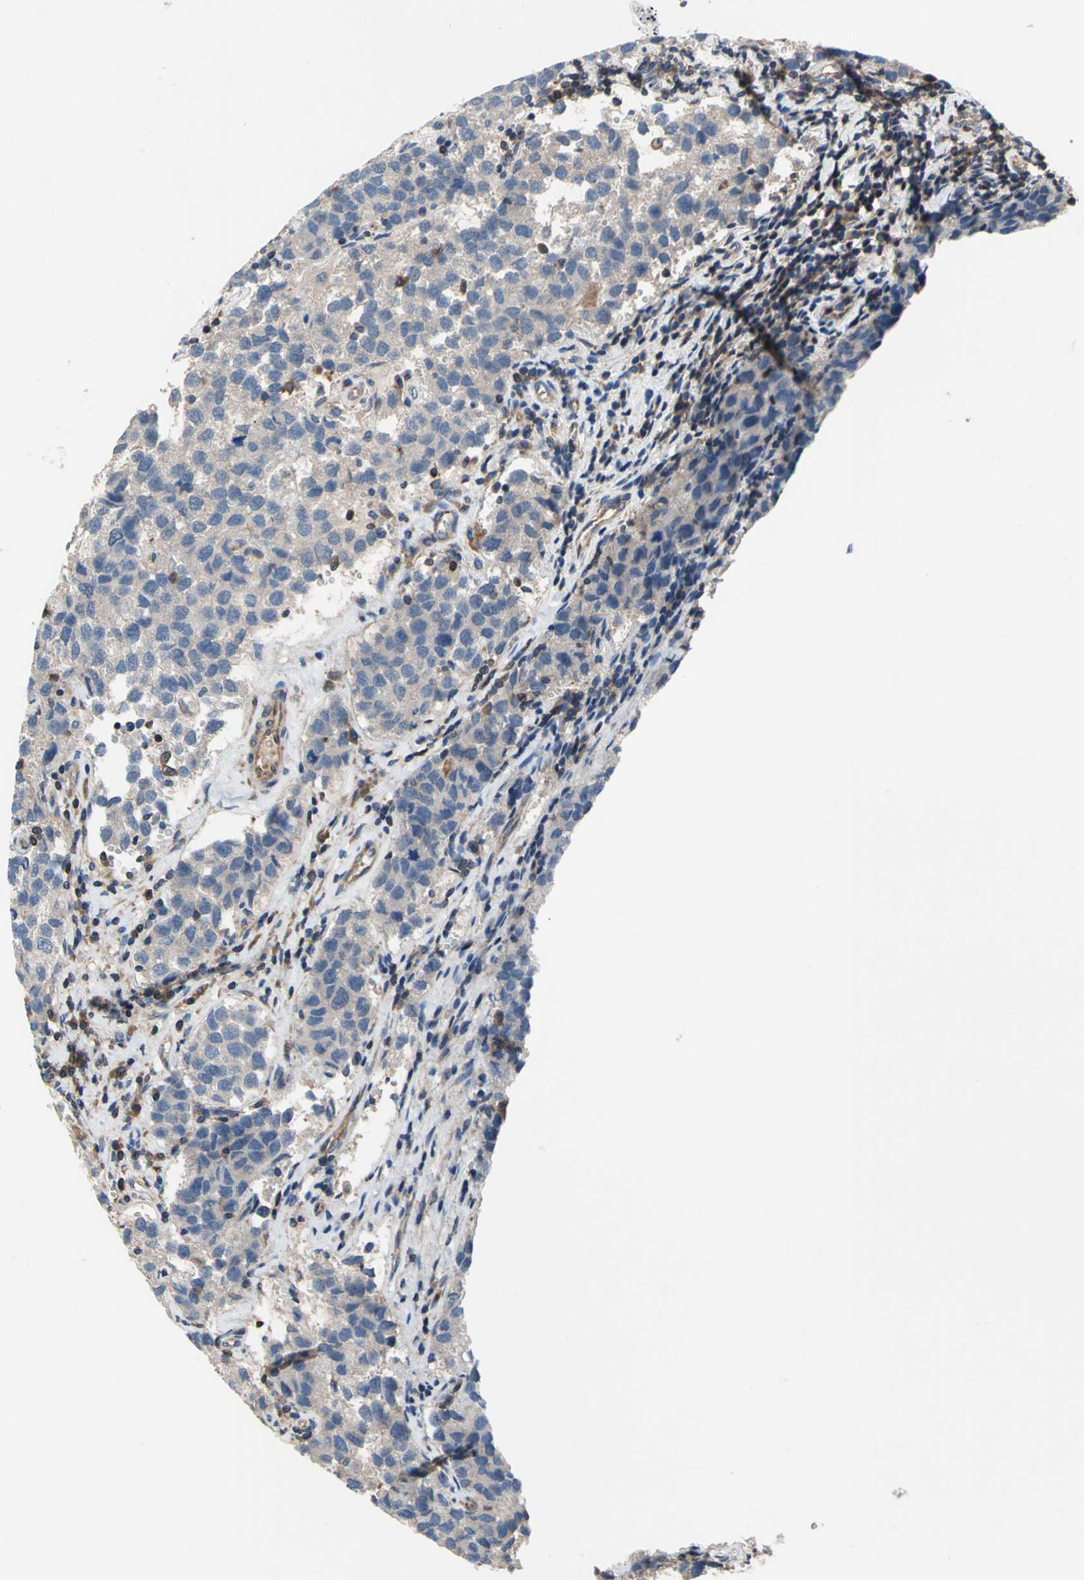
{"staining": {"intensity": "weak", "quantity": "25%-75%", "location": "cytoplasmic/membranous"}, "tissue": "testis cancer", "cell_type": "Tumor cells", "image_type": "cancer", "snomed": [{"axis": "morphology", "description": "Seminoma, NOS"}, {"axis": "topography", "description": "Testis"}], "caption": "Protein positivity by IHC exhibits weak cytoplasmic/membranous staining in approximately 25%-75% of tumor cells in testis cancer (seminoma).", "gene": "CAPN1", "patient": {"sex": "male", "age": 39}}